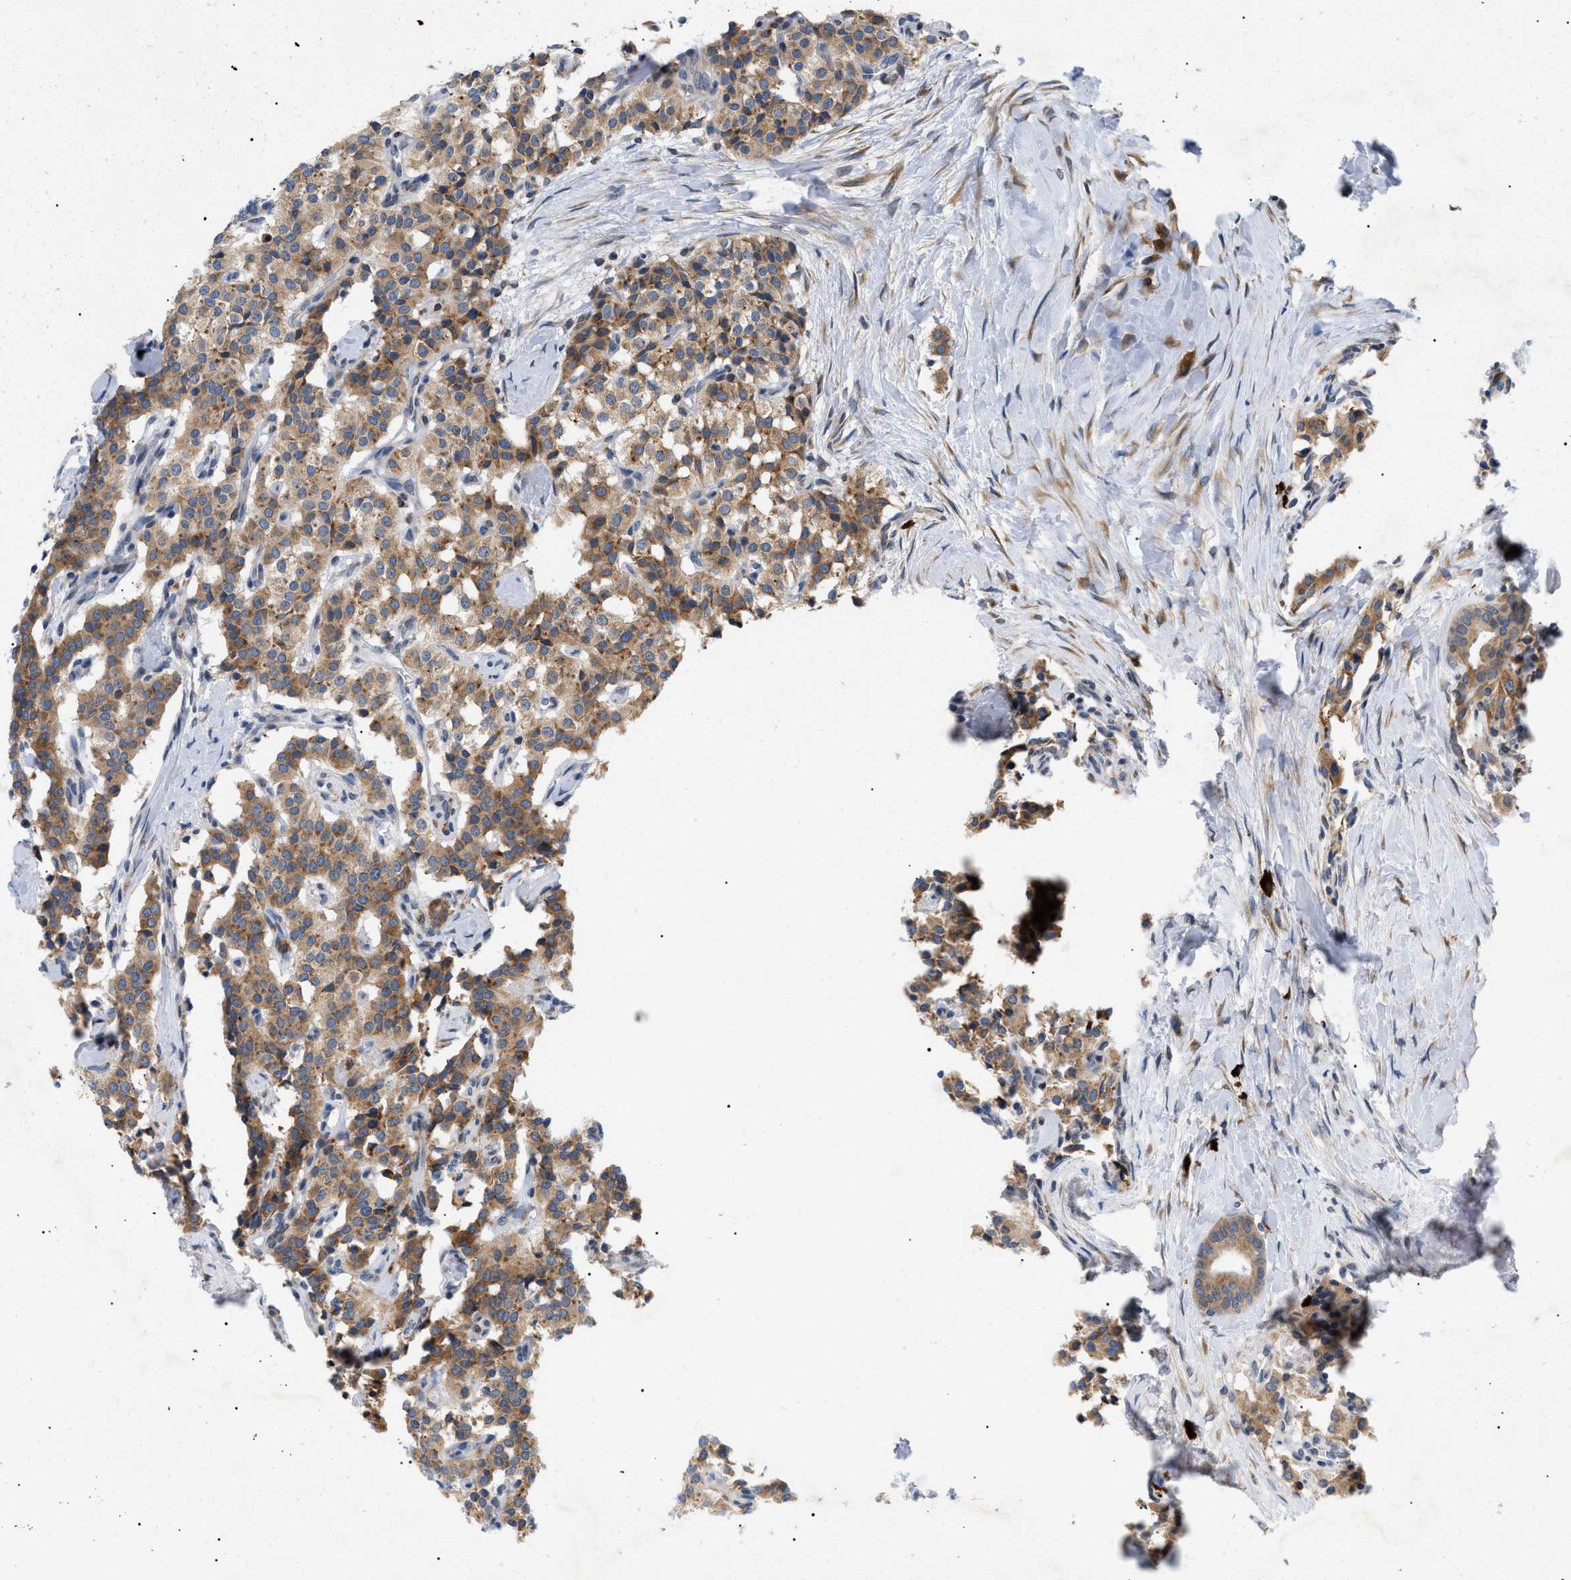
{"staining": {"intensity": "moderate", "quantity": ">75%", "location": "cytoplasmic/membranous"}, "tissue": "carcinoid", "cell_type": "Tumor cells", "image_type": "cancer", "snomed": [{"axis": "morphology", "description": "Carcinoid, malignant, NOS"}, {"axis": "topography", "description": "Lung"}], "caption": "An image of carcinoid stained for a protein demonstrates moderate cytoplasmic/membranous brown staining in tumor cells. (brown staining indicates protein expression, while blue staining denotes nuclei).", "gene": "DERL1", "patient": {"sex": "male", "age": 30}}